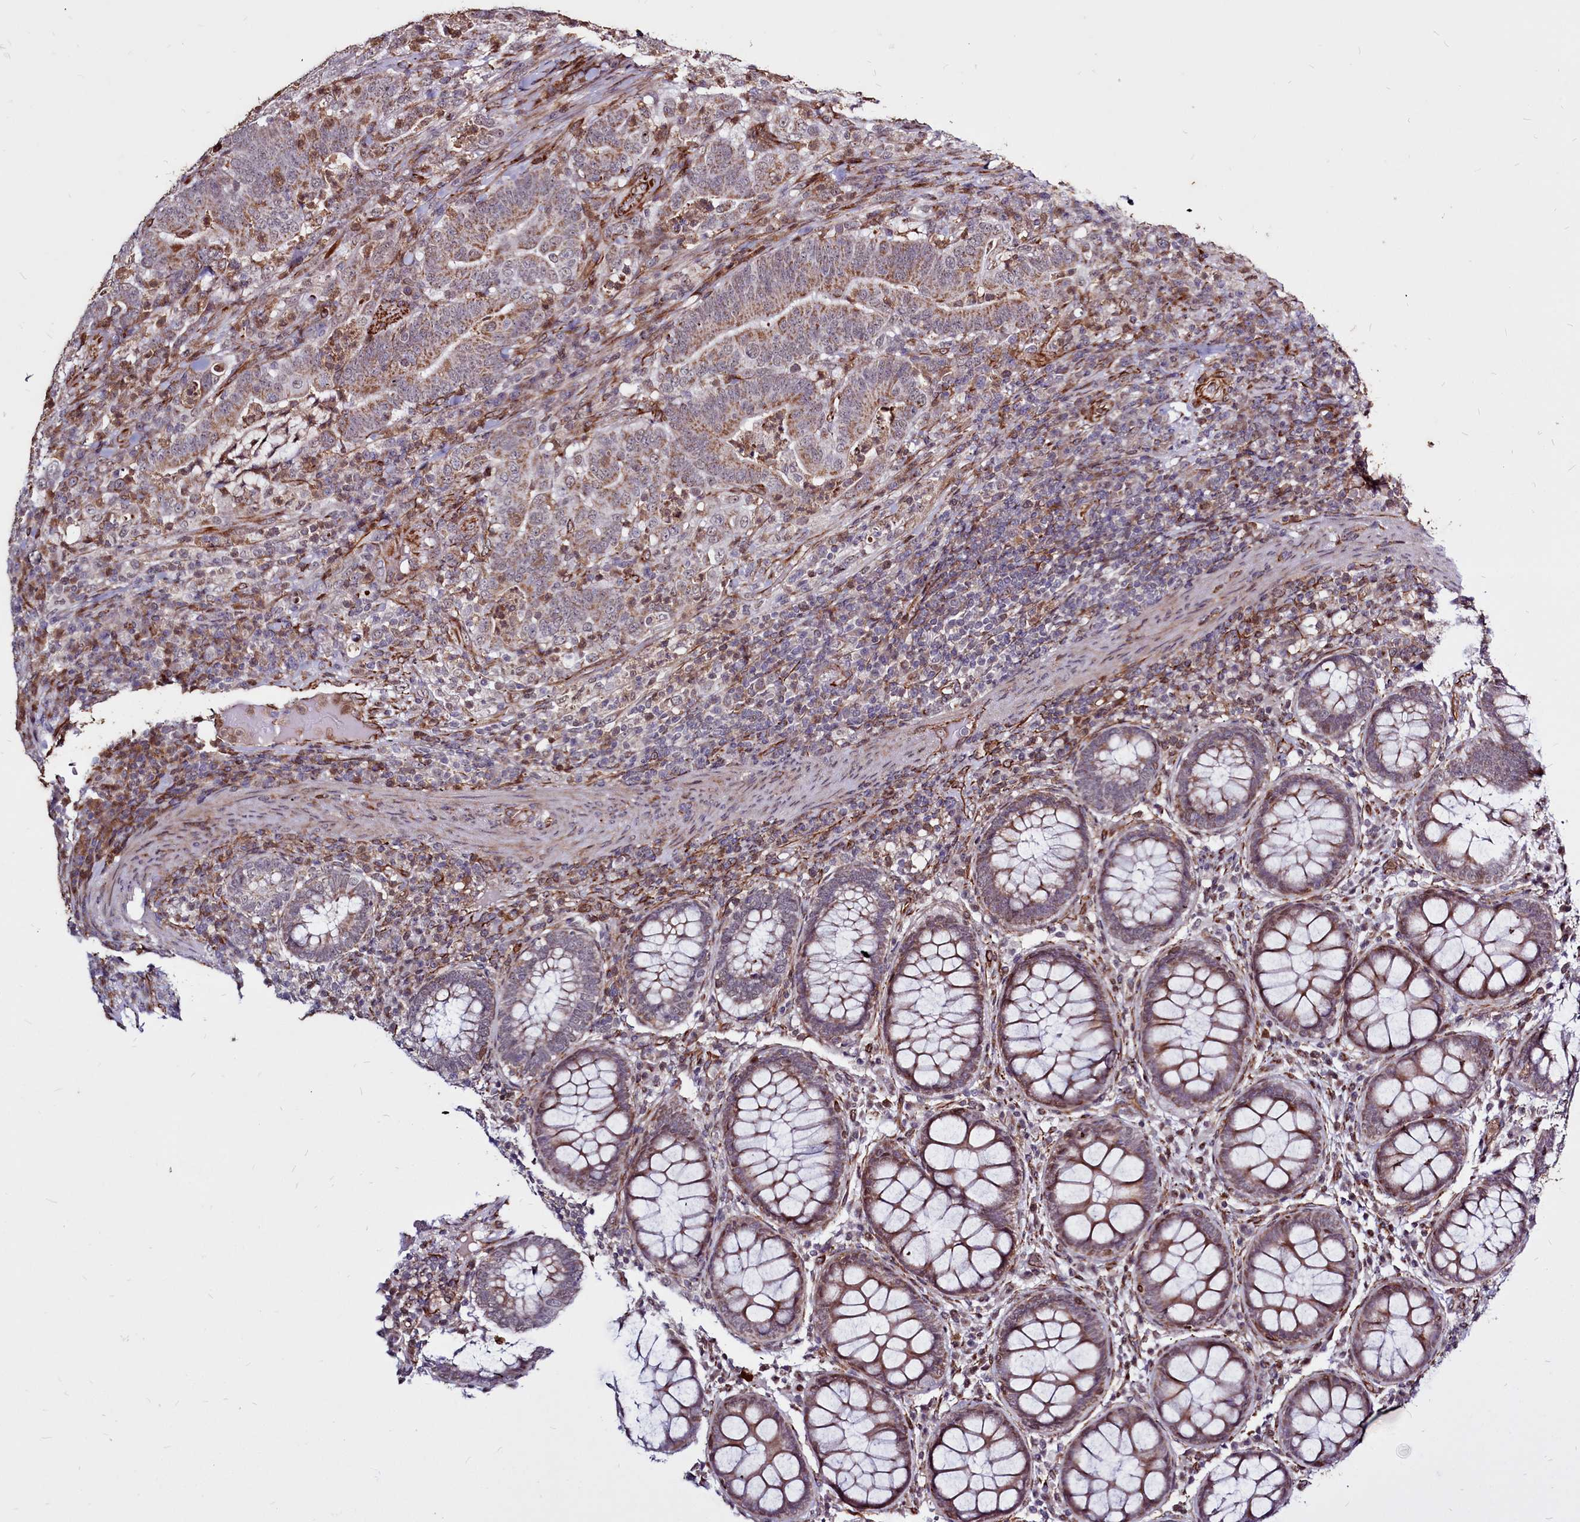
{"staining": {"intensity": "moderate", "quantity": "25%-75%", "location": "cytoplasmic/membranous,nuclear"}, "tissue": "colorectal cancer", "cell_type": "Tumor cells", "image_type": "cancer", "snomed": [{"axis": "morphology", "description": "Adenocarcinoma, NOS"}, {"axis": "topography", "description": "Colon"}], "caption": "Protein analysis of colorectal adenocarcinoma tissue displays moderate cytoplasmic/membranous and nuclear positivity in approximately 25%-75% of tumor cells.", "gene": "CLK3", "patient": {"sex": "female", "age": 66}}